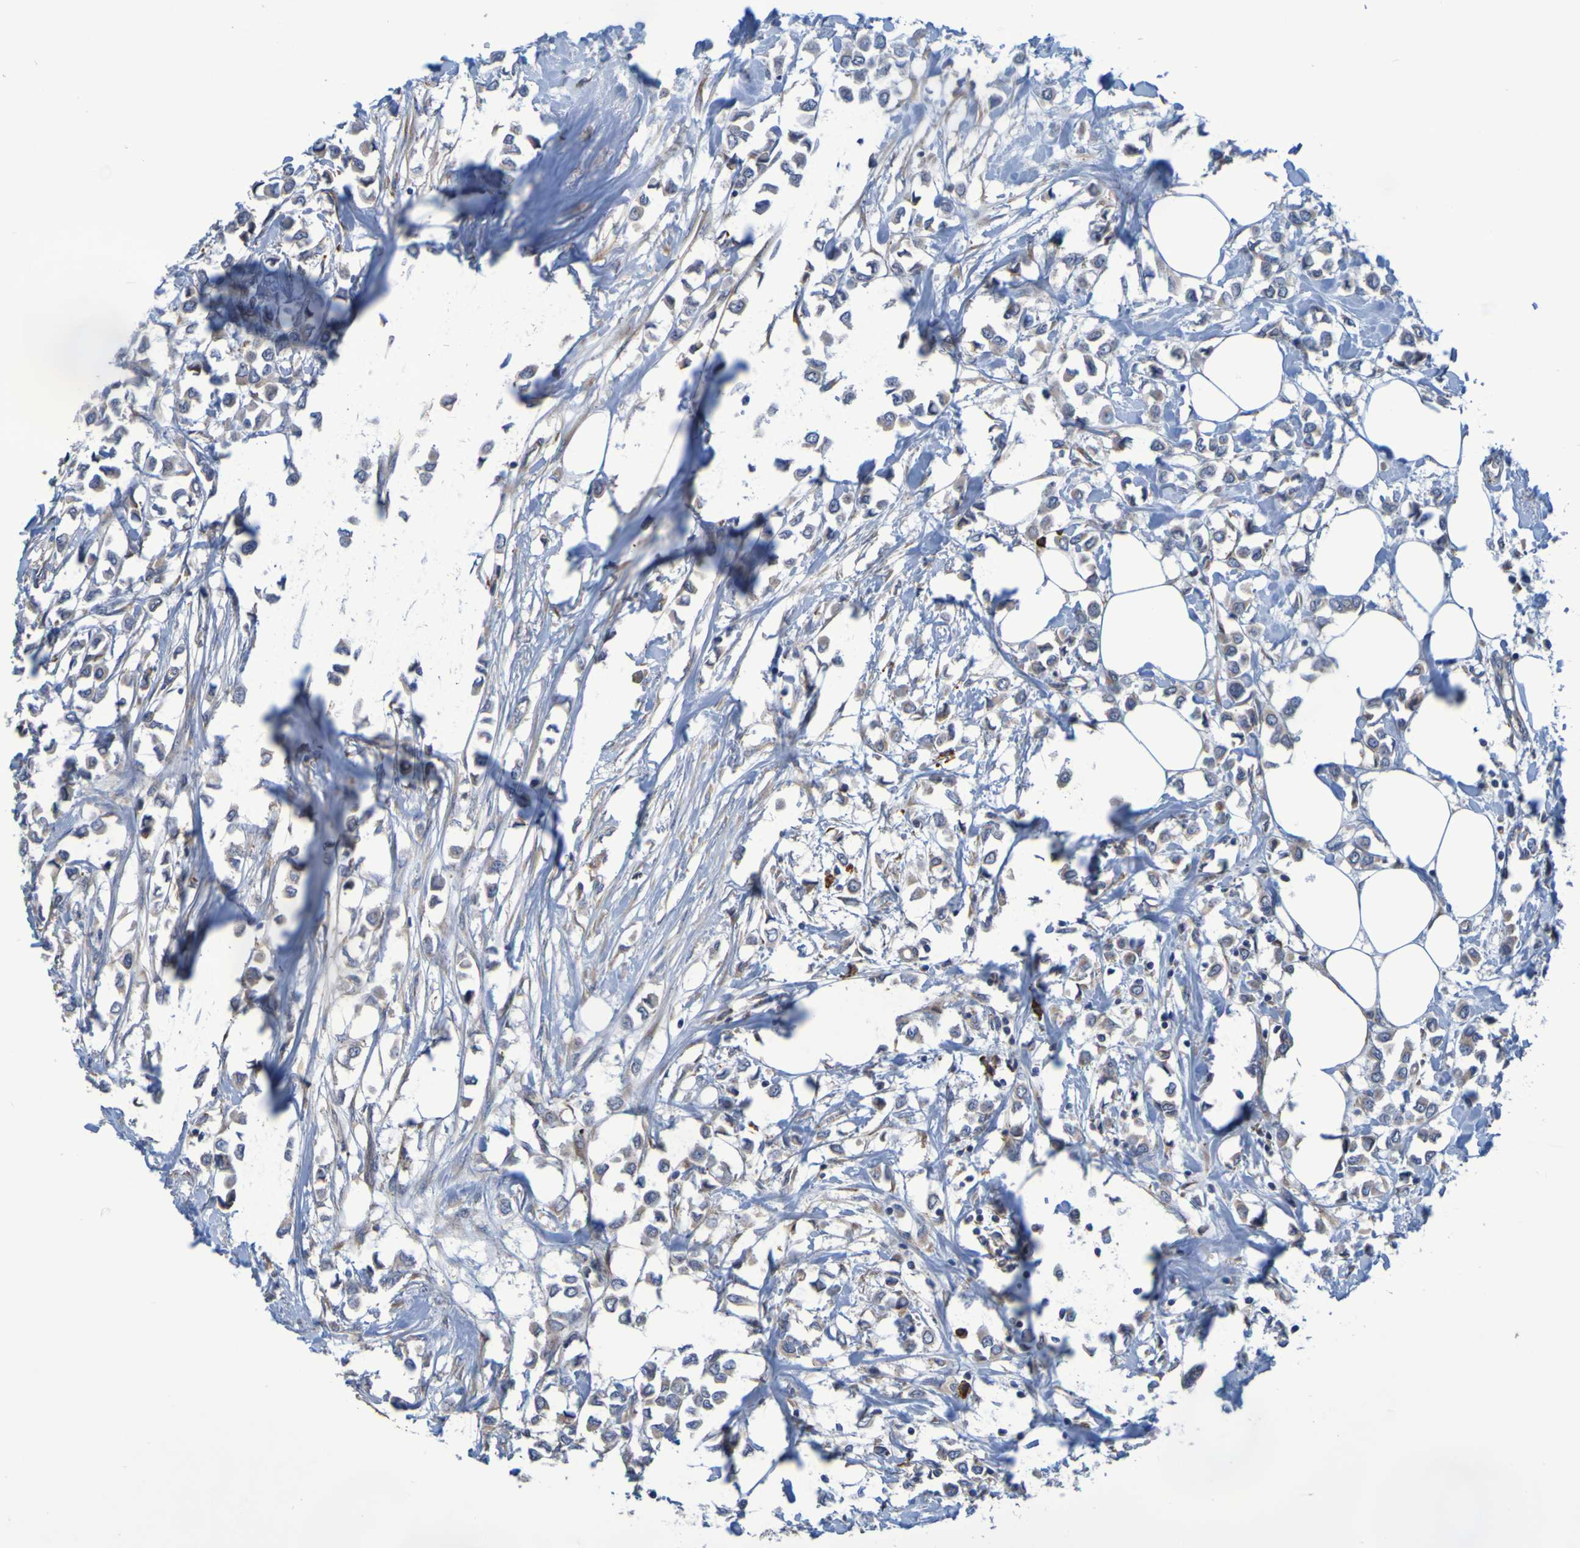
{"staining": {"intensity": "weak", "quantity": ">75%", "location": "cytoplasmic/membranous"}, "tissue": "breast cancer", "cell_type": "Tumor cells", "image_type": "cancer", "snomed": [{"axis": "morphology", "description": "Lobular carcinoma"}, {"axis": "topography", "description": "Breast"}], "caption": "Human lobular carcinoma (breast) stained with a brown dye shows weak cytoplasmic/membranous positive expression in about >75% of tumor cells.", "gene": "CLDN18", "patient": {"sex": "female", "age": 51}}